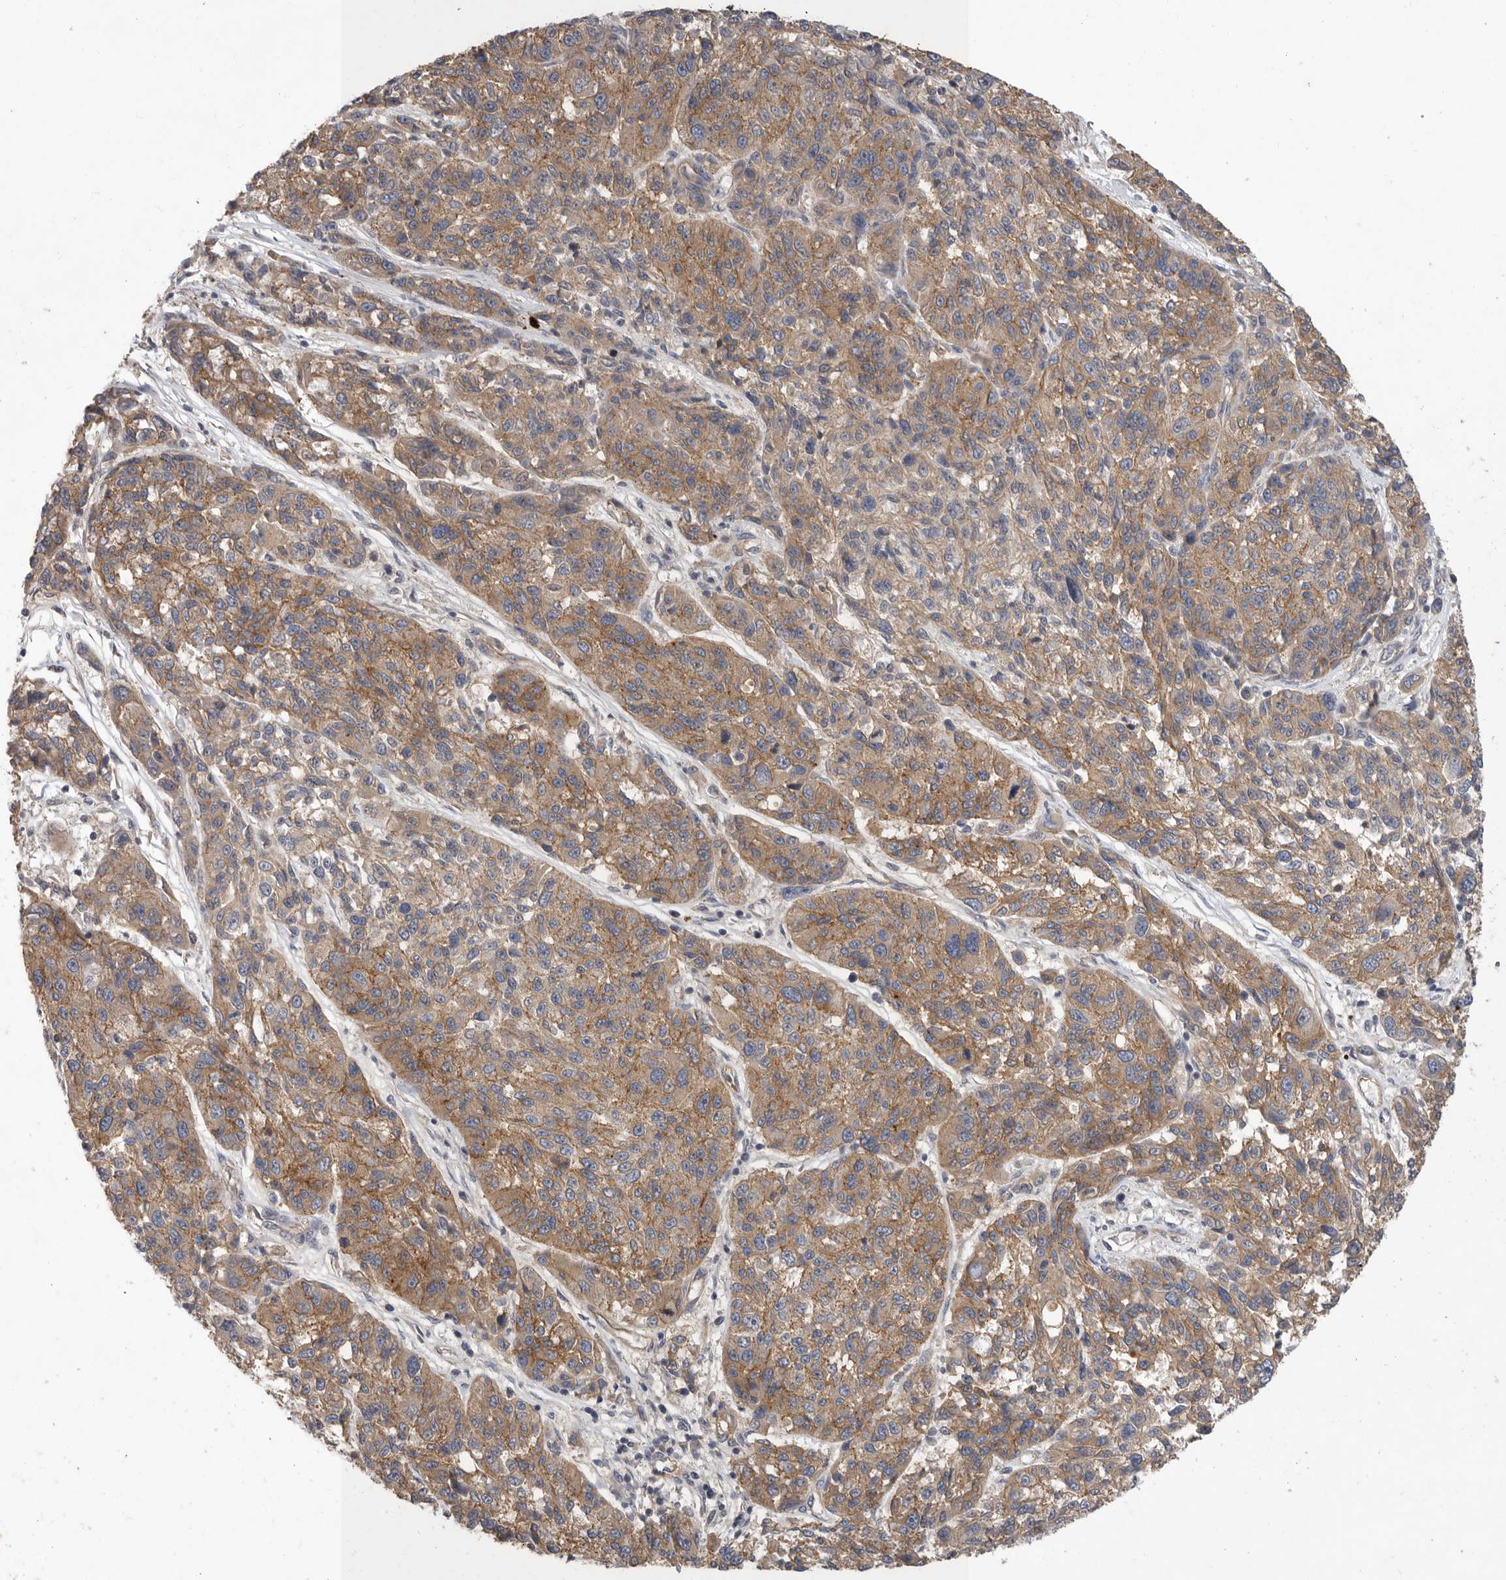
{"staining": {"intensity": "moderate", "quantity": ">75%", "location": "cytoplasmic/membranous"}, "tissue": "melanoma", "cell_type": "Tumor cells", "image_type": "cancer", "snomed": [{"axis": "morphology", "description": "Malignant melanoma, NOS"}, {"axis": "topography", "description": "Skin"}], "caption": "Malignant melanoma was stained to show a protein in brown. There is medium levels of moderate cytoplasmic/membranous expression in about >75% of tumor cells.", "gene": "MLPH", "patient": {"sex": "male", "age": 53}}